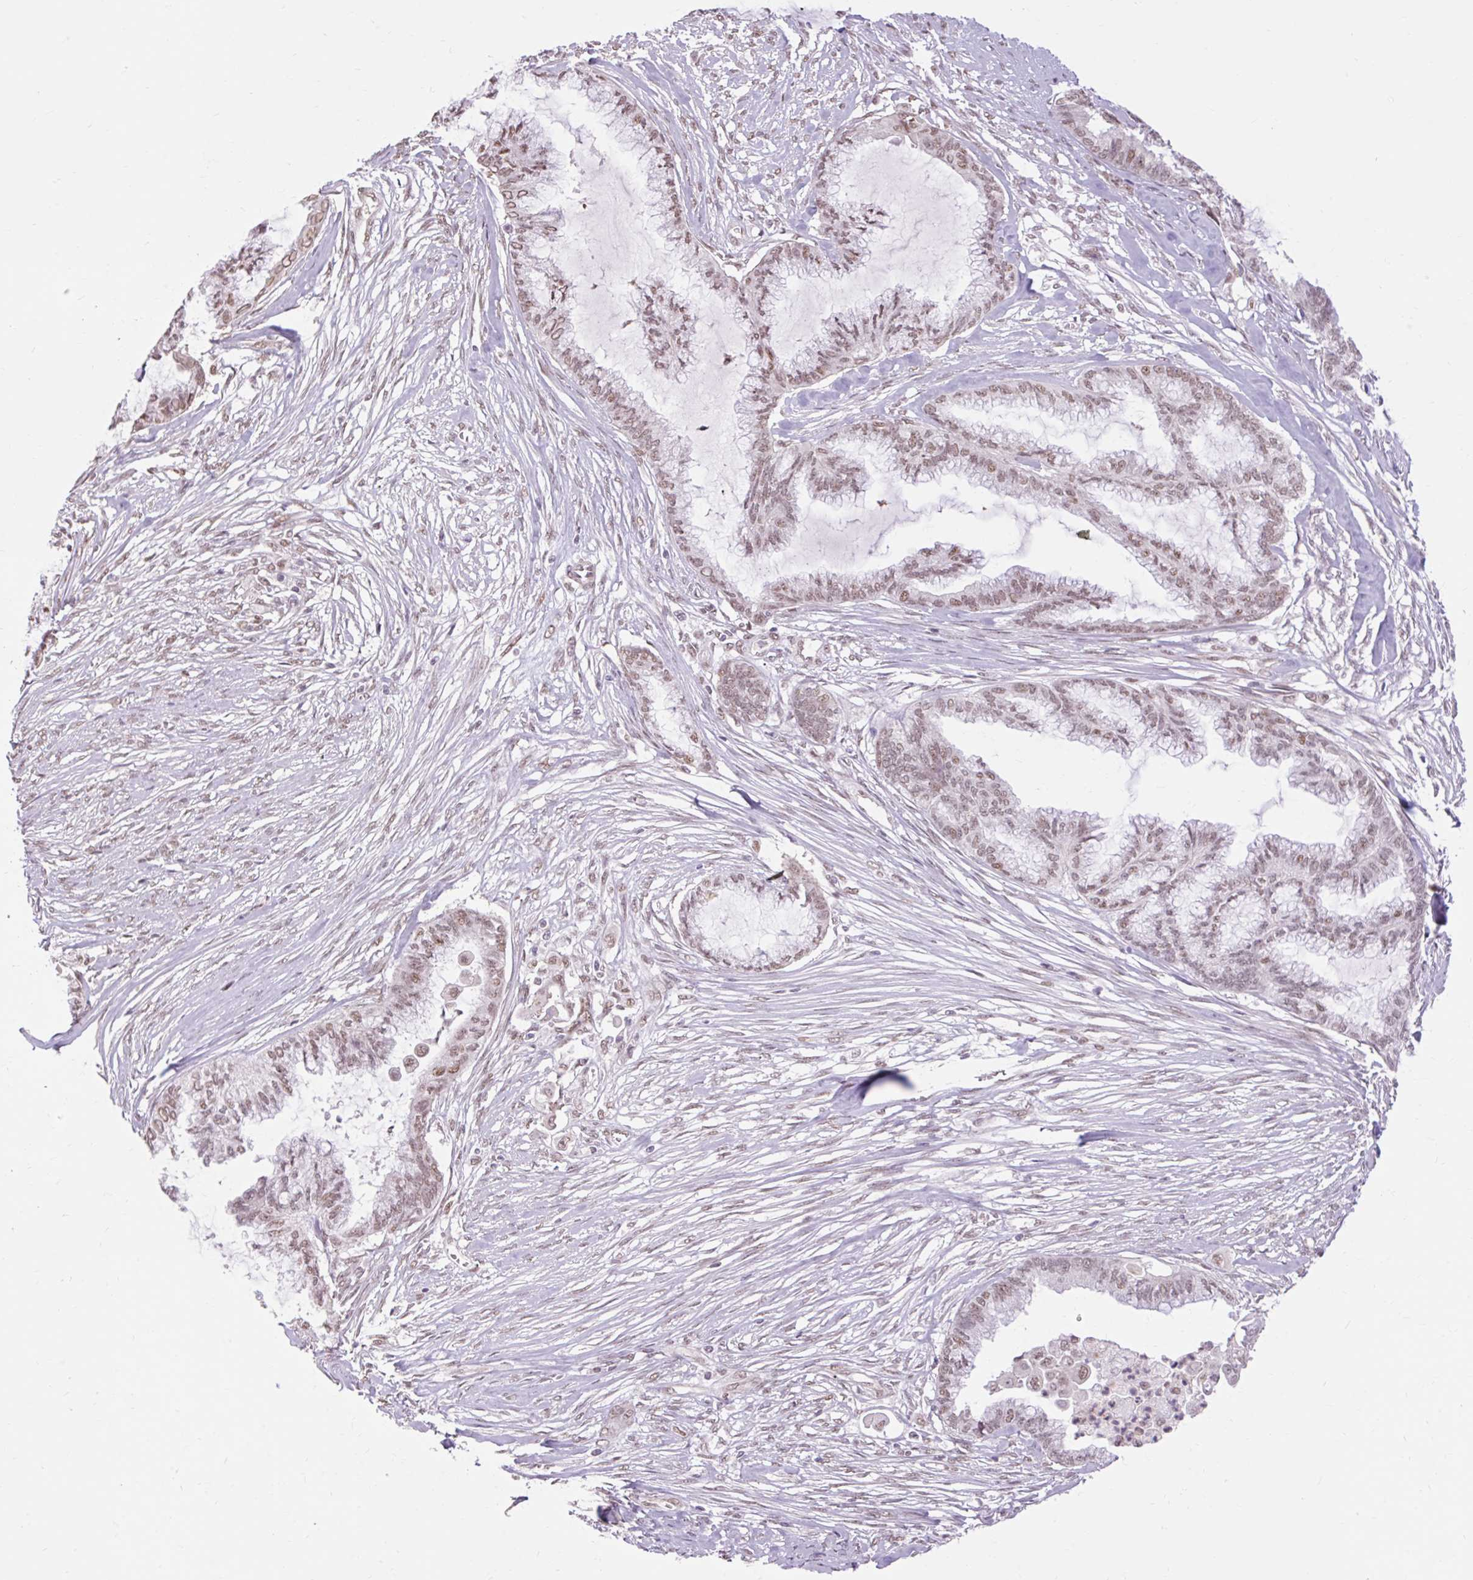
{"staining": {"intensity": "moderate", "quantity": ">75%", "location": "nuclear"}, "tissue": "endometrial cancer", "cell_type": "Tumor cells", "image_type": "cancer", "snomed": [{"axis": "morphology", "description": "Adenocarcinoma, NOS"}, {"axis": "topography", "description": "Endometrium"}], "caption": "Immunohistochemical staining of endometrial adenocarcinoma exhibits medium levels of moderate nuclear expression in about >75% of tumor cells.", "gene": "NPIPB12", "patient": {"sex": "female", "age": 86}}